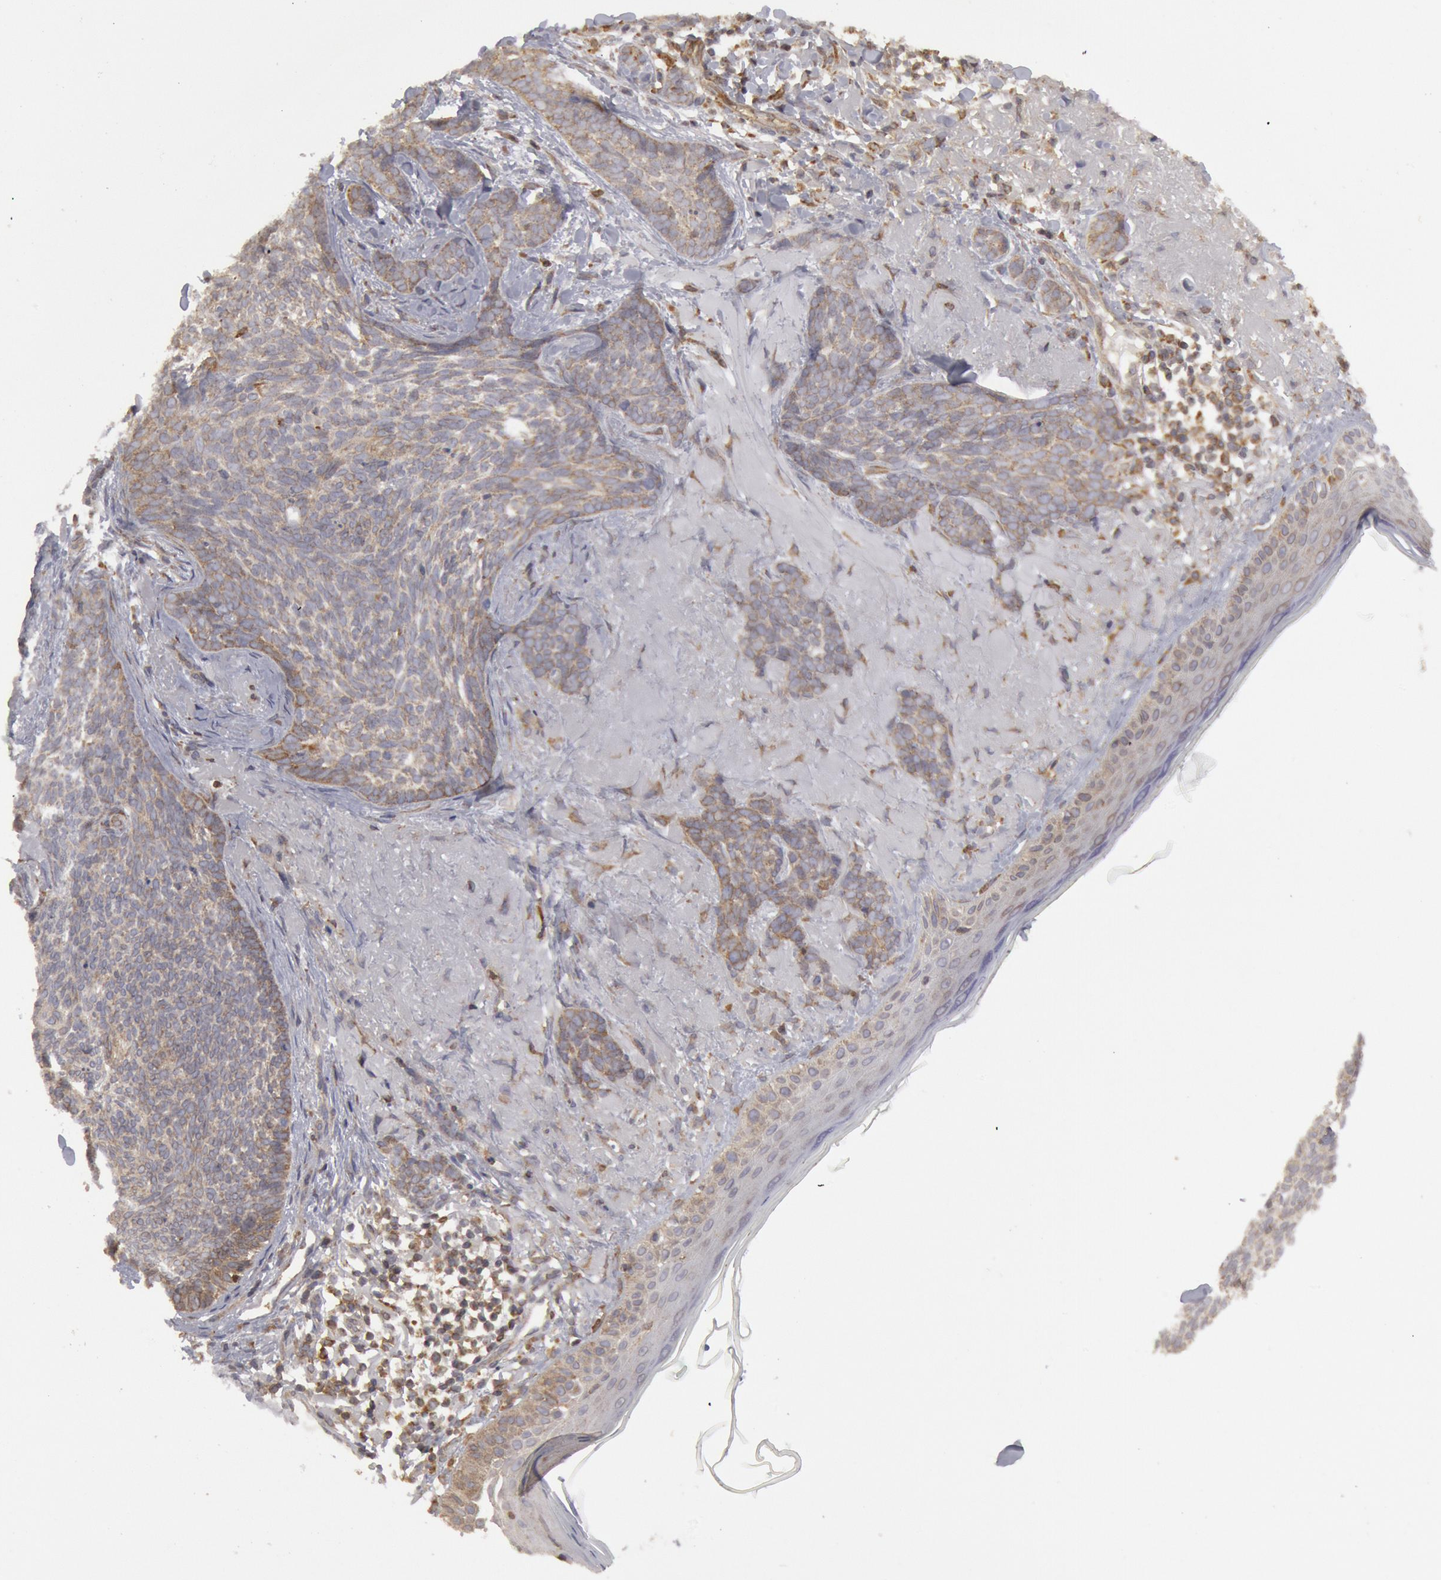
{"staining": {"intensity": "weak", "quantity": ">75%", "location": "cytoplasmic/membranous"}, "tissue": "skin cancer", "cell_type": "Tumor cells", "image_type": "cancer", "snomed": [{"axis": "morphology", "description": "Basal cell carcinoma"}, {"axis": "topography", "description": "Skin"}], "caption": "This is a micrograph of immunohistochemistry (IHC) staining of skin cancer (basal cell carcinoma), which shows weak staining in the cytoplasmic/membranous of tumor cells.", "gene": "OSBPL8", "patient": {"sex": "female", "age": 81}}